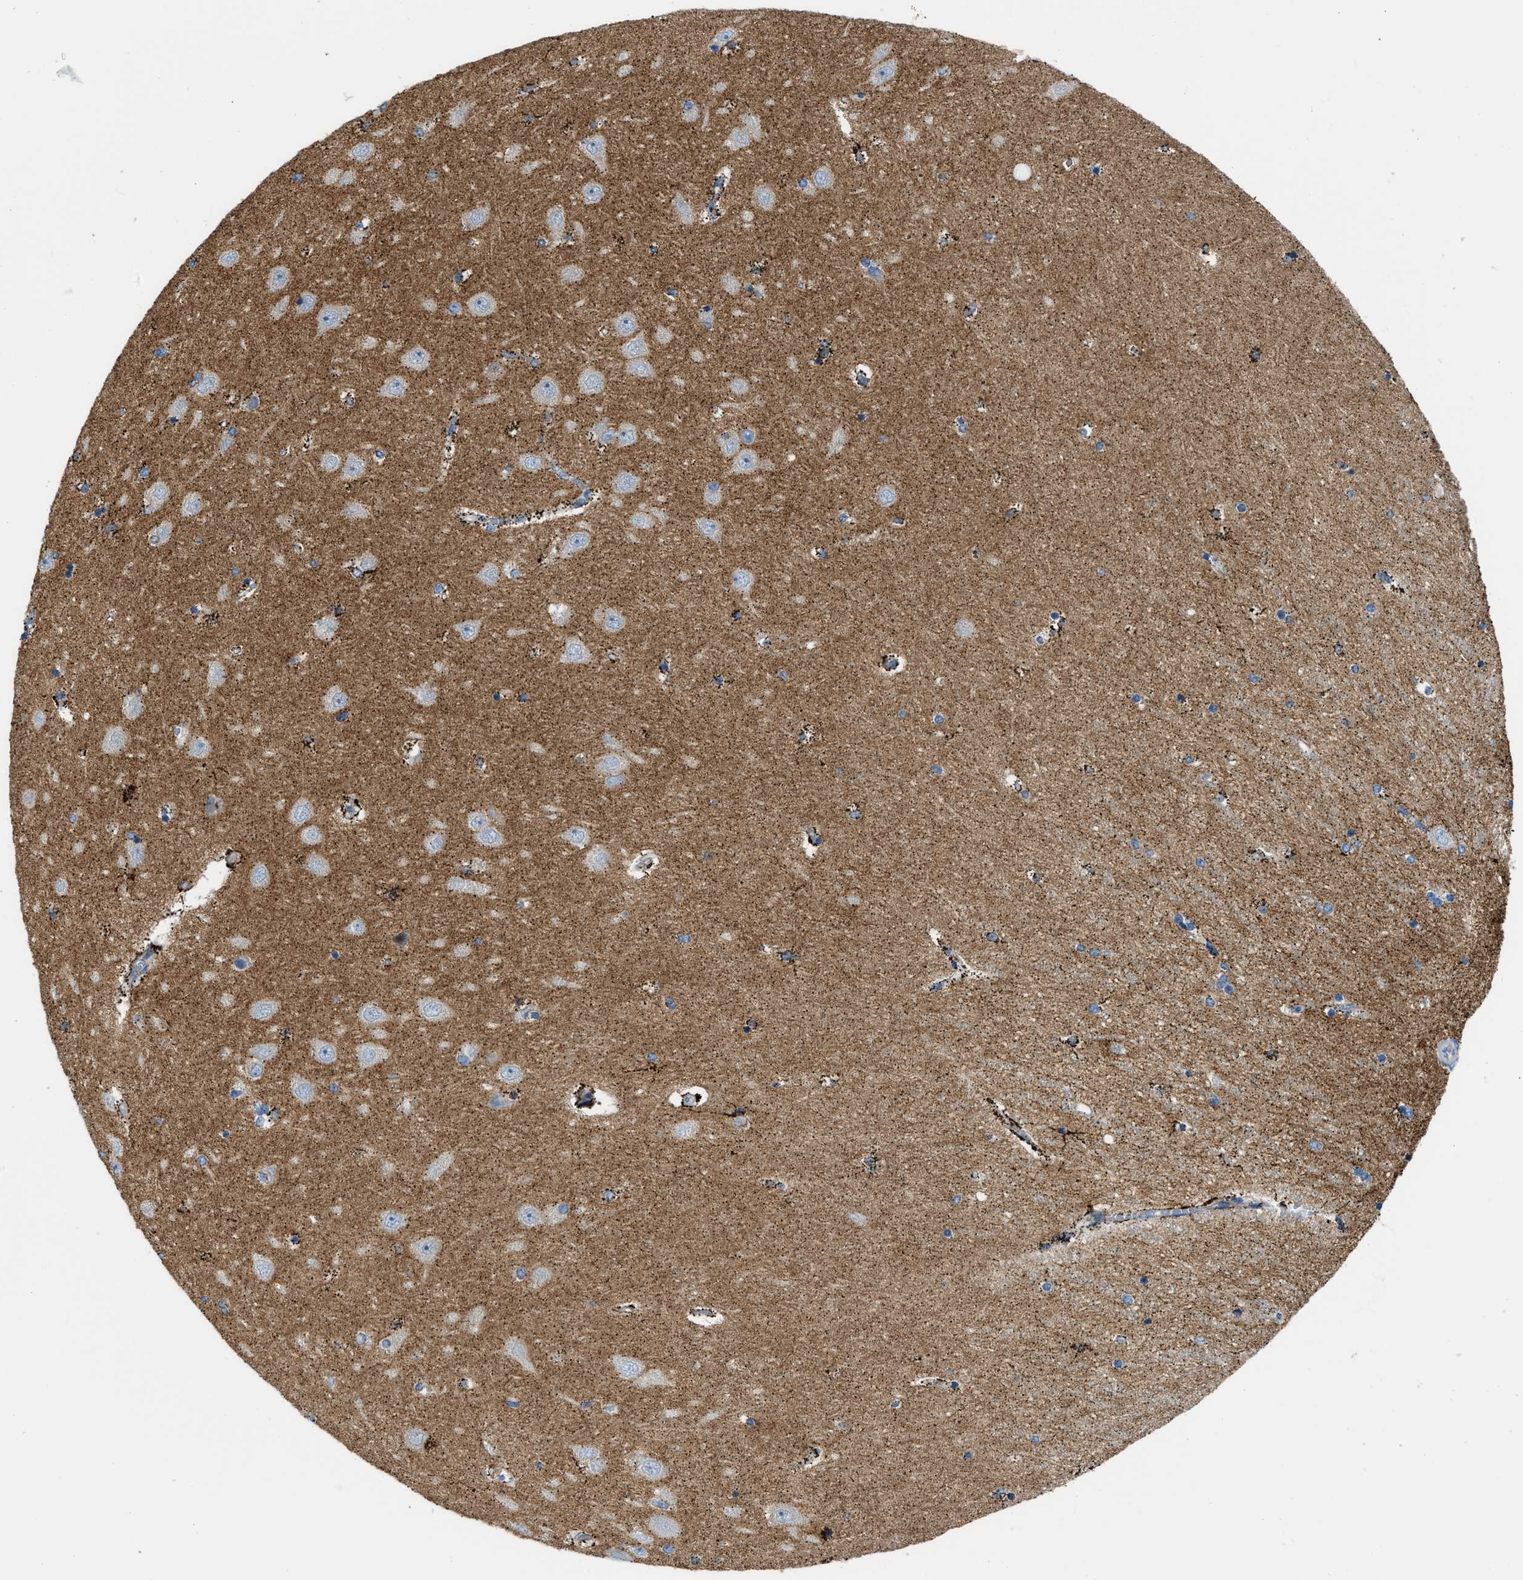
{"staining": {"intensity": "moderate", "quantity": "25%-75%", "location": "cytoplasmic/membranous"}, "tissue": "hippocampus", "cell_type": "Glial cells", "image_type": "normal", "snomed": [{"axis": "morphology", "description": "Normal tissue, NOS"}, {"axis": "topography", "description": "Hippocampus"}], "caption": "Immunohistochemistry (IHC) staining of benign hippocampus, which shows medium levels of moderate cytoplasmic/membranous expression in approximately 25%-75% of glial cells indicating moderate cytoplasmic/membranous protein staining. The staining was performed using DAB (brown) for protein detection and nuclei were counterstained in hematoxylin (blue).", "gene": "JADE1", "patient": {"sex": "female", "age": 54}}